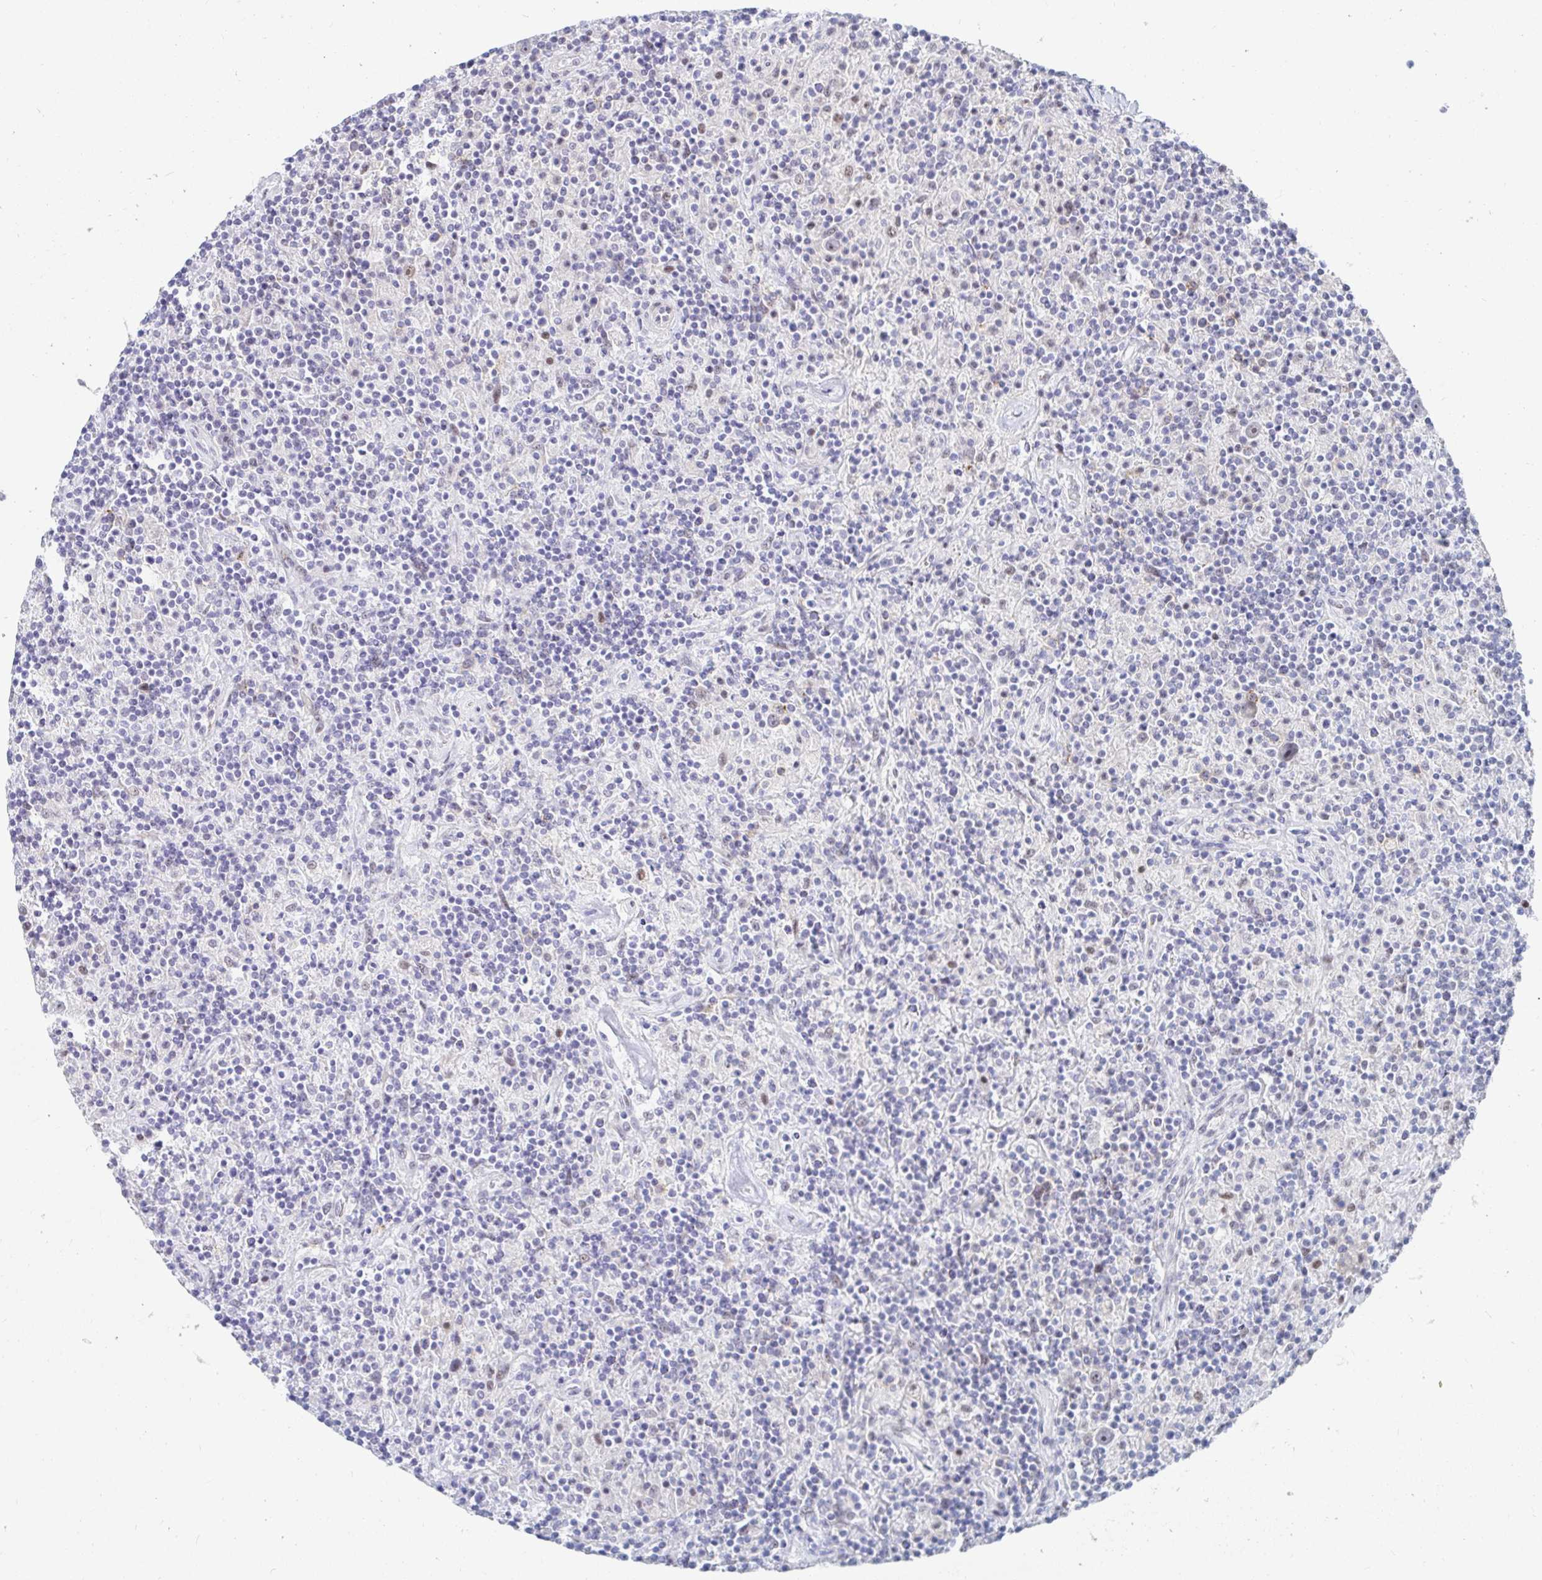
{"staining": {"intensity": "negative", "quantity": "none", "location": "none"}, "tissue": "lymphoma", "cell_type": "Tumor cells", "image_type": "cancer", "snomed": [{"axis": "morphology", "description": "Hodgkin's disease, NOS"}, {"axis": "topography", "description": "Lymph node"}], "caption": "Micrograph shows no protein expression in tumor cells of Hodgkin's disease tissue.", "gene": "COL28A1", "patient": {"sex": "male", "age": 70}}